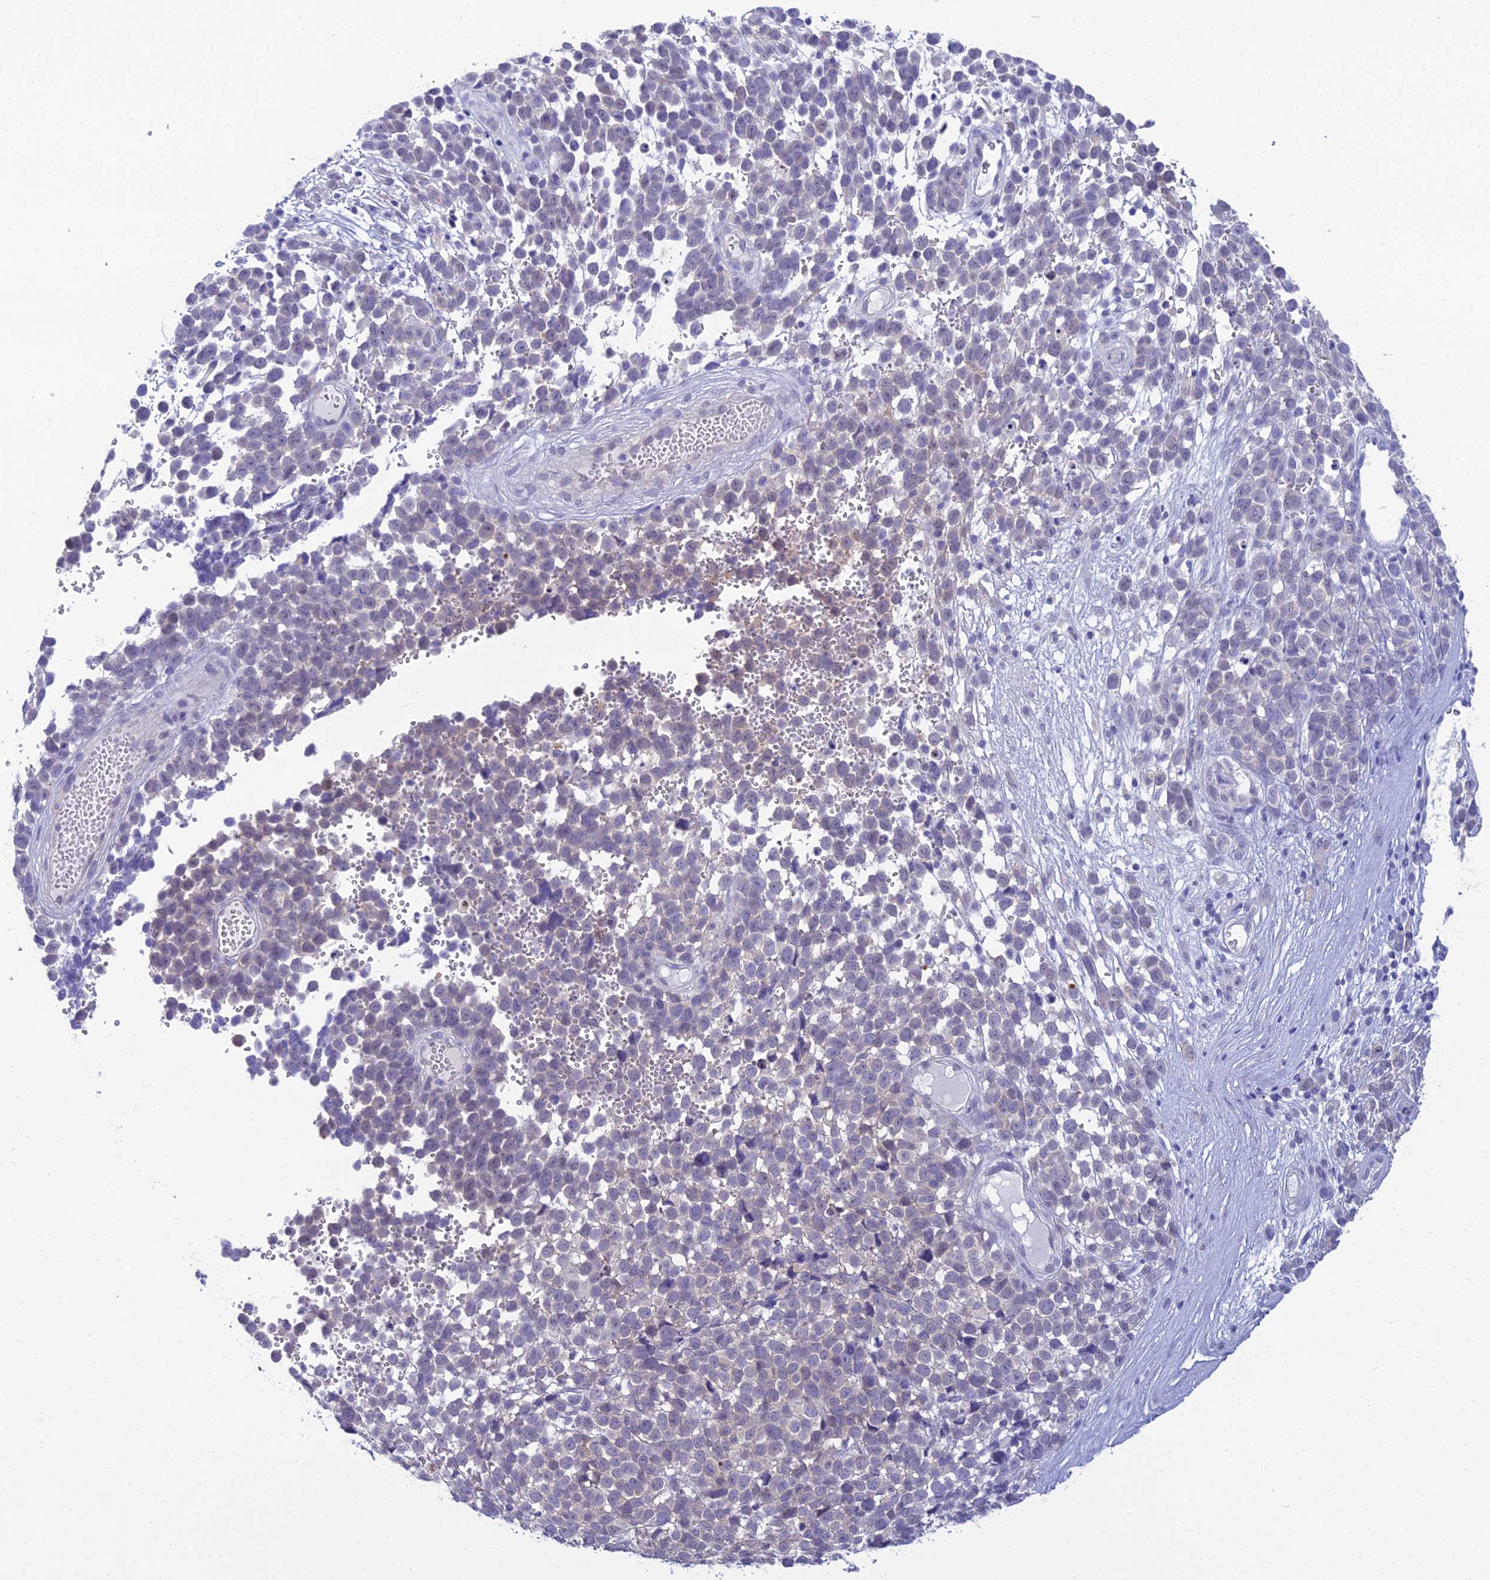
{"staining": {"intensity": "negative", "quantity": "none", "location": "none"}, "tissue": "melanoma", "cell_type": "Tumor cells", "image_type": "cancer", "snomed": [{"axis": "morphology", "description": "Malignant melanoma, NOS"}, {"axis": "topography", "description": "Nose, NOS"}], "caption": "DAB immunohistochemical staining of human melanoma reveals no significant positivity in tumor cells.", "gene": "GNPNAT1", "patient": {"sex": "female", "age": 48}}